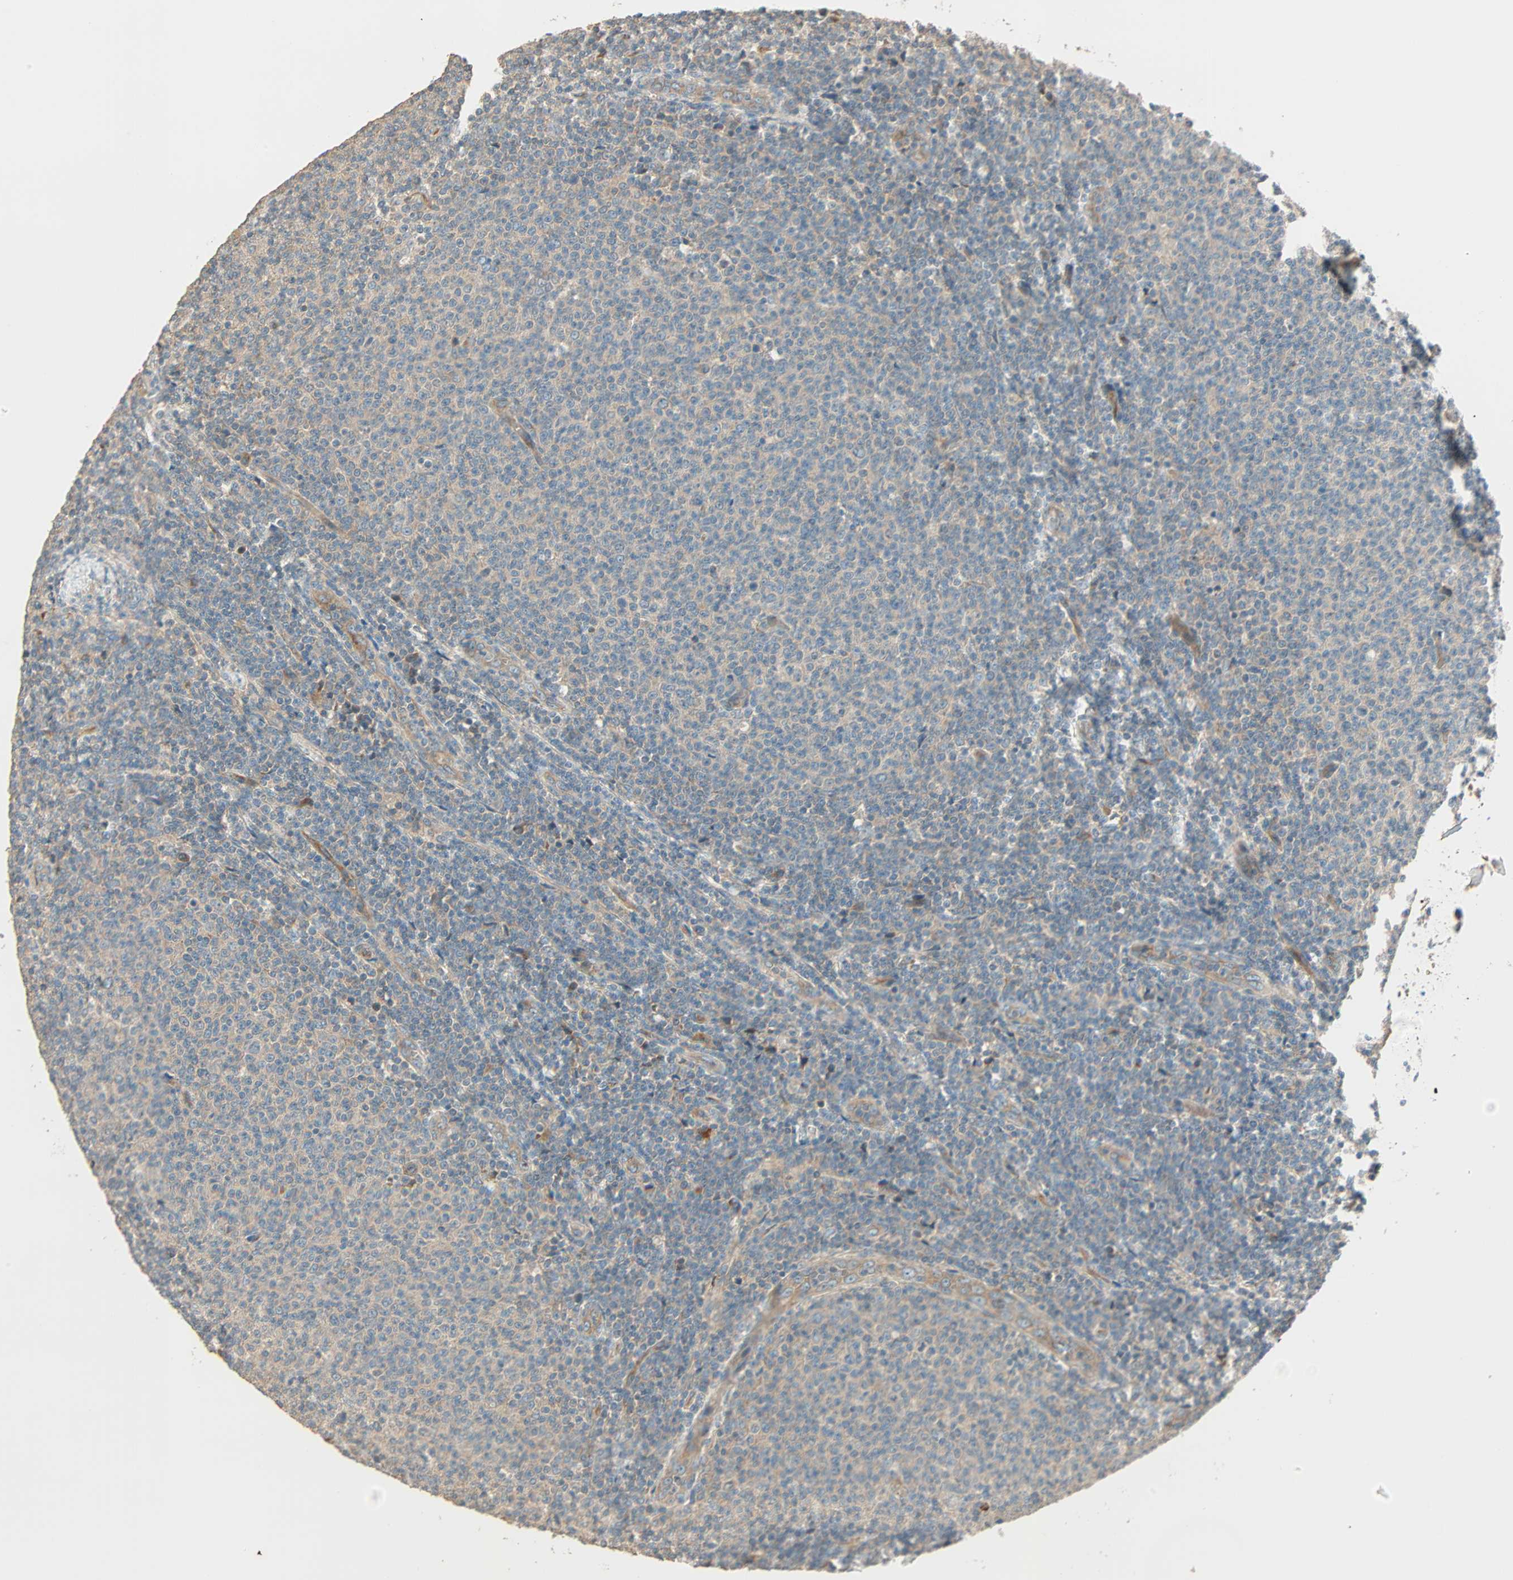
{"staining": {"intensity": "weak", "quantity": "25%-75%", "location": "cytoplasmic/membranous"}, "tissue": "lymphoma", "cell_type": "Tumor cells", "image_type": "cancer", "snomed": [{"axis": "morphology", "description": "Malignant lymphoma, non-Hodgkin's type, Low grade"}, {"axis": "topography", "description": "Lymph node"}], "caption": "Immunohistochemical staining of lymphoma displays low levels of weak cytoplasmic/membranous protein staining in about 25%-75% of tumor cells.", "gene": "GALK1", "patient": {"sex": "male", "age": 66}}